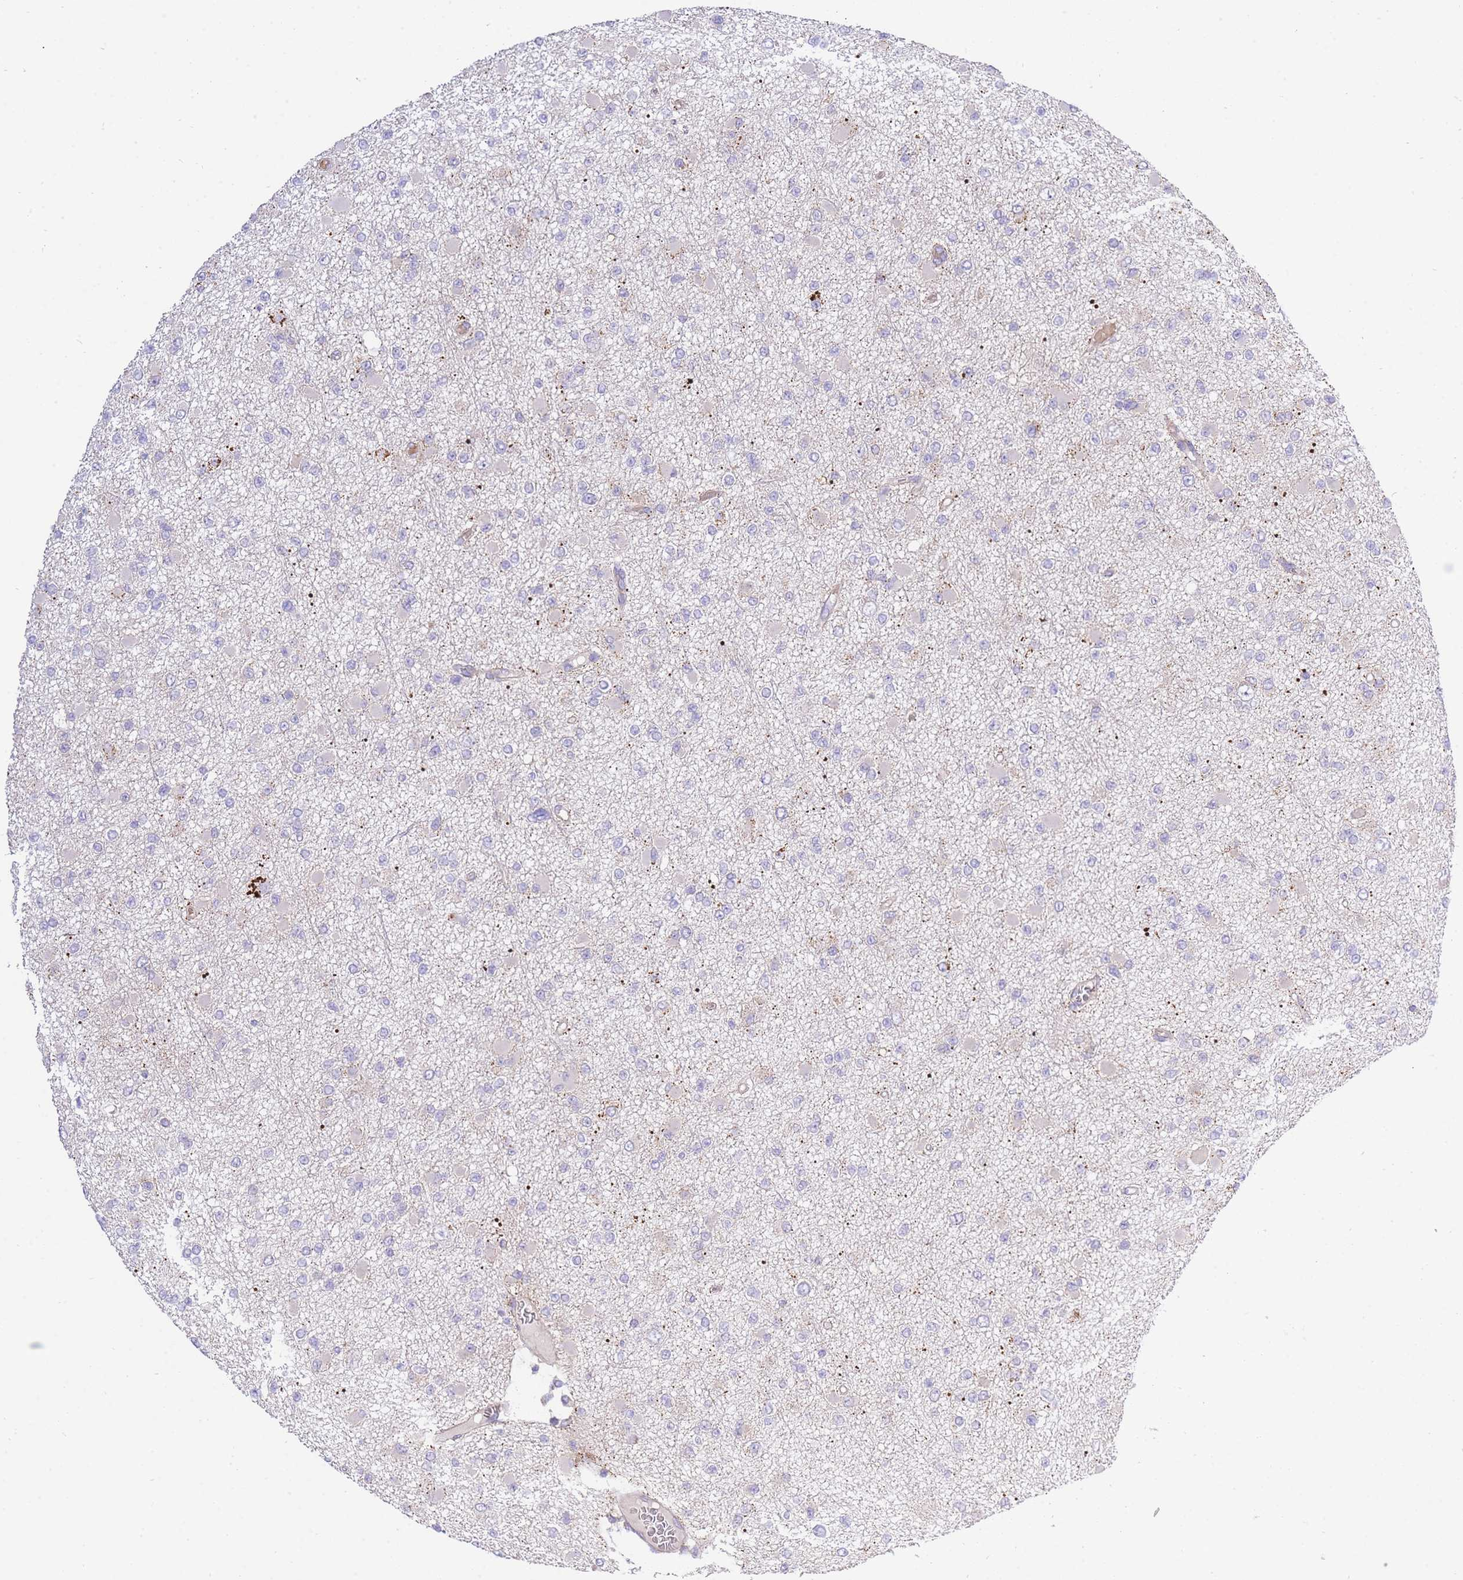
{"staining": {"intensity": "negative", "quantity": "none", "location": "none"}, "tissue": "glioma", "cell_type": "Tumor cells", "image_type": "cancer", "snomed": [{"axis": "morphology", "description": "Glioma, malignant, Low grade"}, {"axis": "topography", "description": "Brain"}], "caption": "The IHC micrograph has no significant staining in tumor cells of low-grade glioma (malignant) tissue. (DAB IHC with hematoxylin counter stain).", "gene": "INSYN2B", "patient": {"sex": "female", "age": 22}}